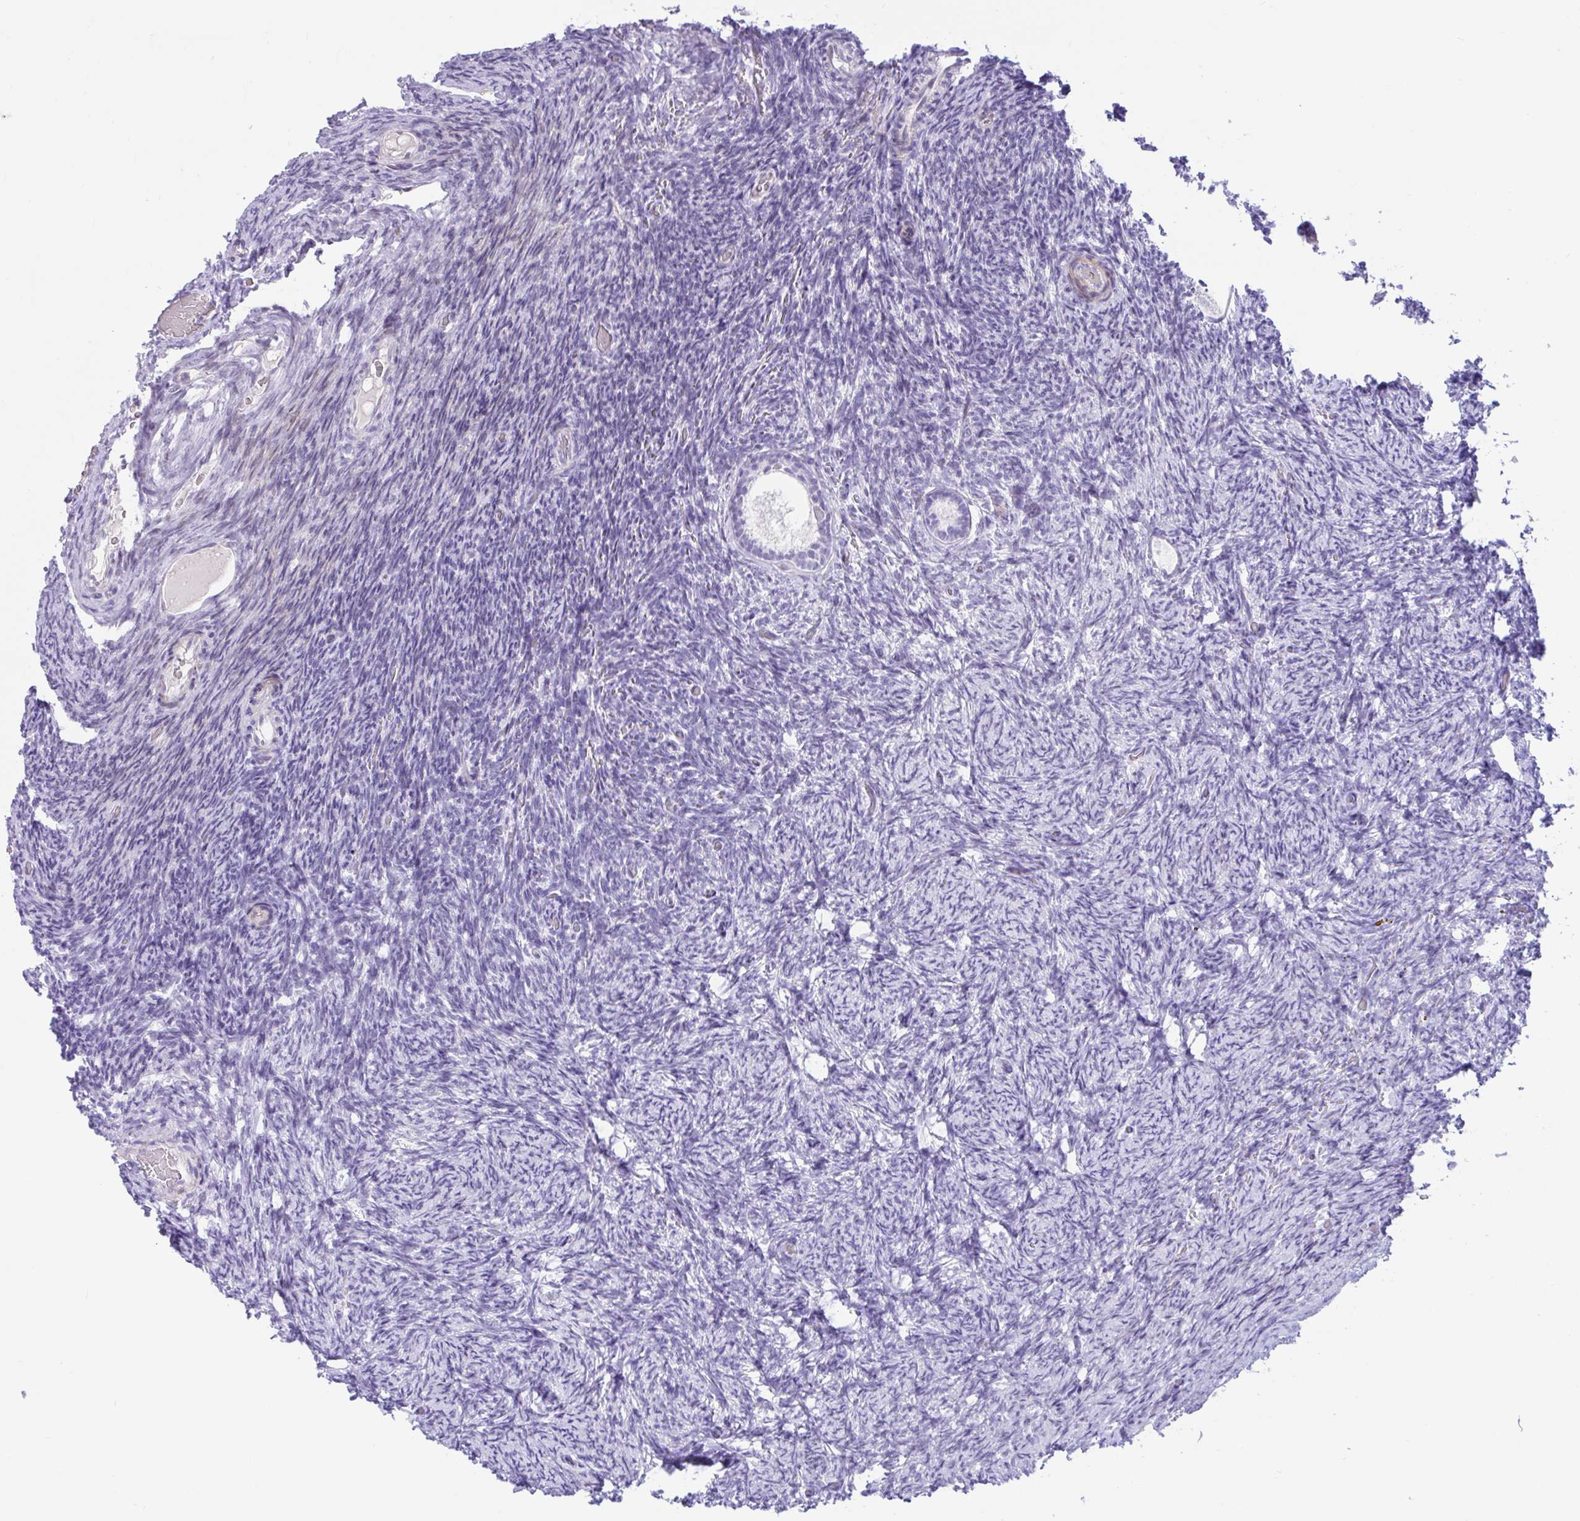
{"staining": {"intensity": "negative", "quantity": "none", "location": "none"}, "tissue": "ovary", "cell_type": "Follicle cells", "image_type": "normal", "snomed": [{"axis": "morphology", "description": "Normal tissue, NOS"}, {"axis": "topography", "description": "Ovary"}], "caption": "An image of ovary stained for a protein reveals no brown staining in follicle cells.", "gene": "NHLH2", "patient": {"sex": "female", "age": 34}}